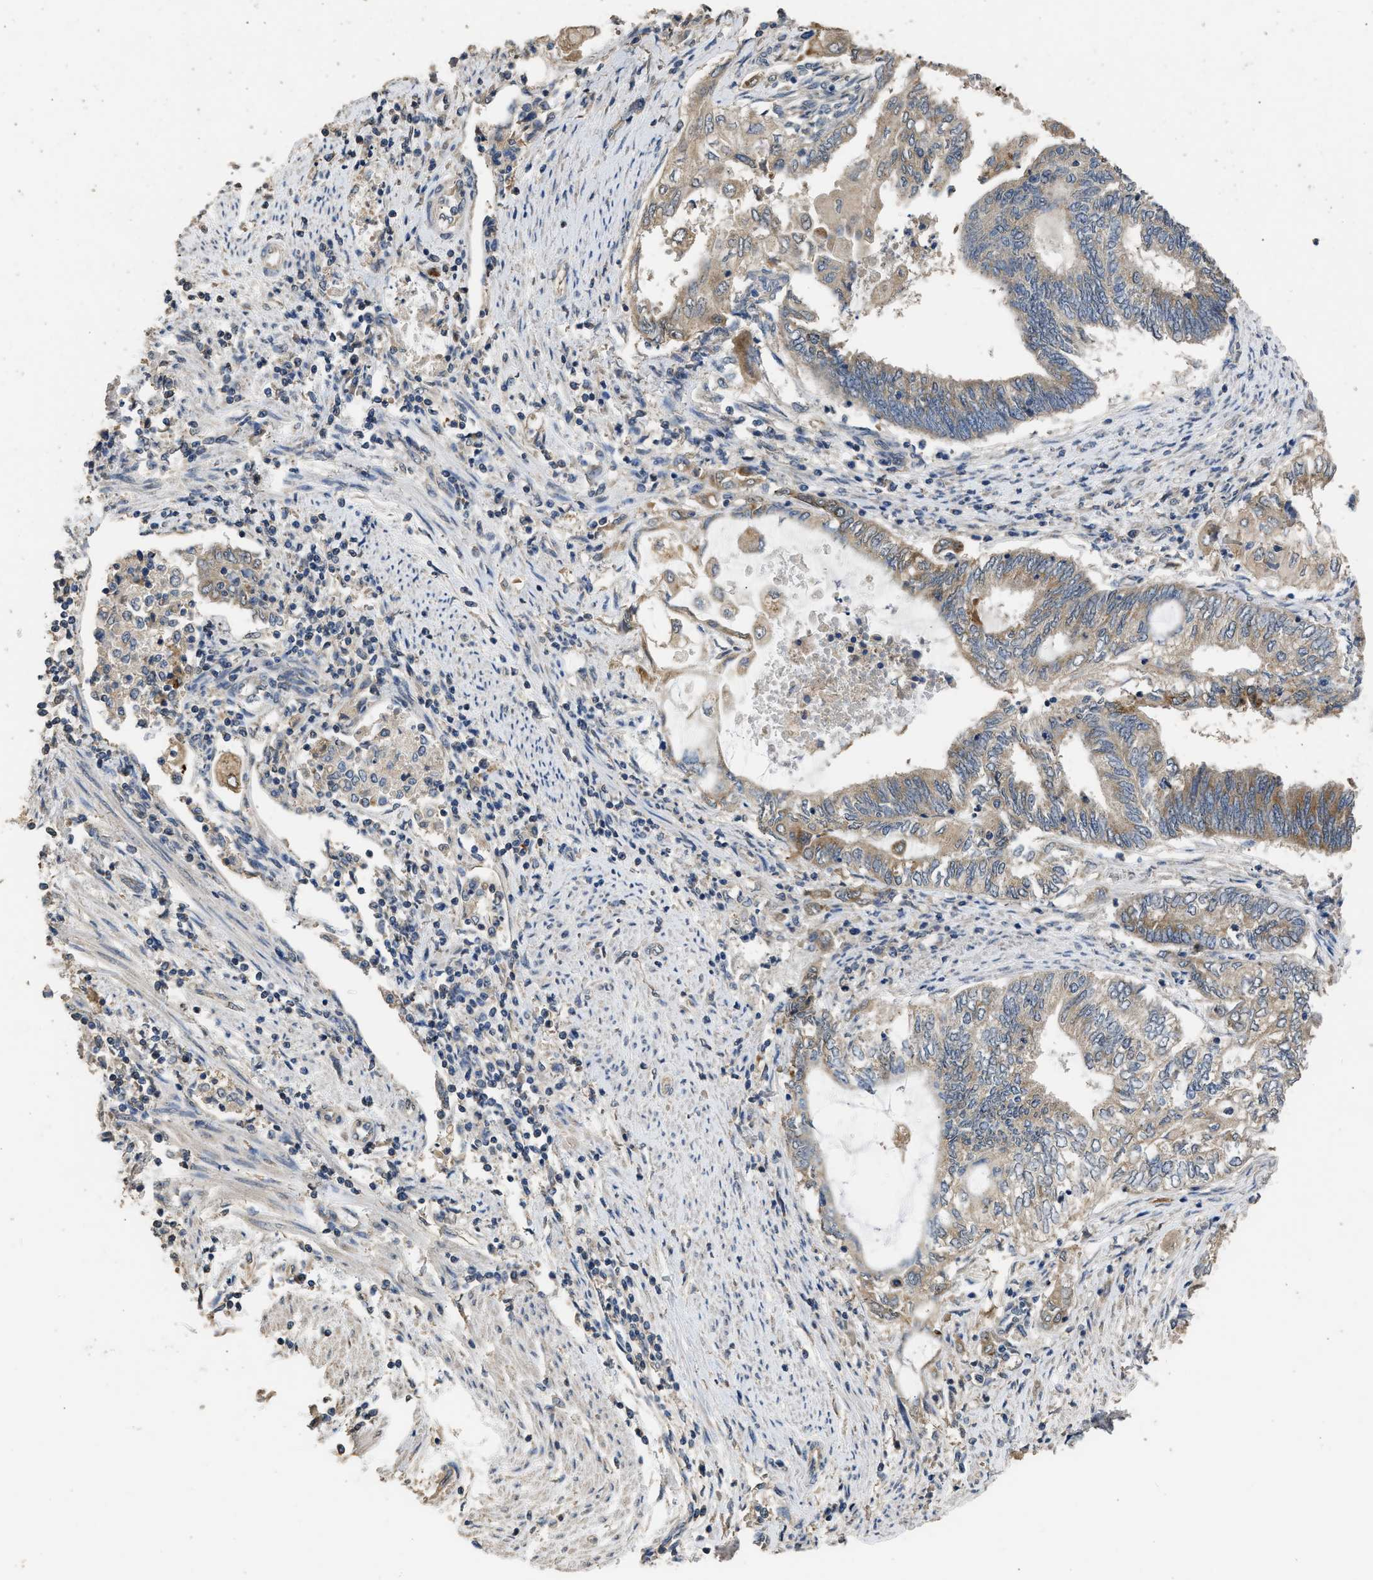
{"staining": {"intensity": "moderate", "quantity": ">75%", "location": "cytoplasmic/membranous"}, "tissue": "endometrial cancer", "cell_type": "Tumor cells", "image_type": "cancer", "snomed": [{"axis": "morphology", "description": "Adenocarcinoma, NOS"}, {"axis": "topography", "description": "Uterus"}, {"axis": "topography", "description": "Endometrium"}], "caption": "Tumor cells reveal medium levels of moderate cytoplasmic/membranous positivity in about >75% of cells in human endometrial cancer (adenocarcinoma).", "gene": "SPINT2", "patient": {"sex": "female", "age": 70}}